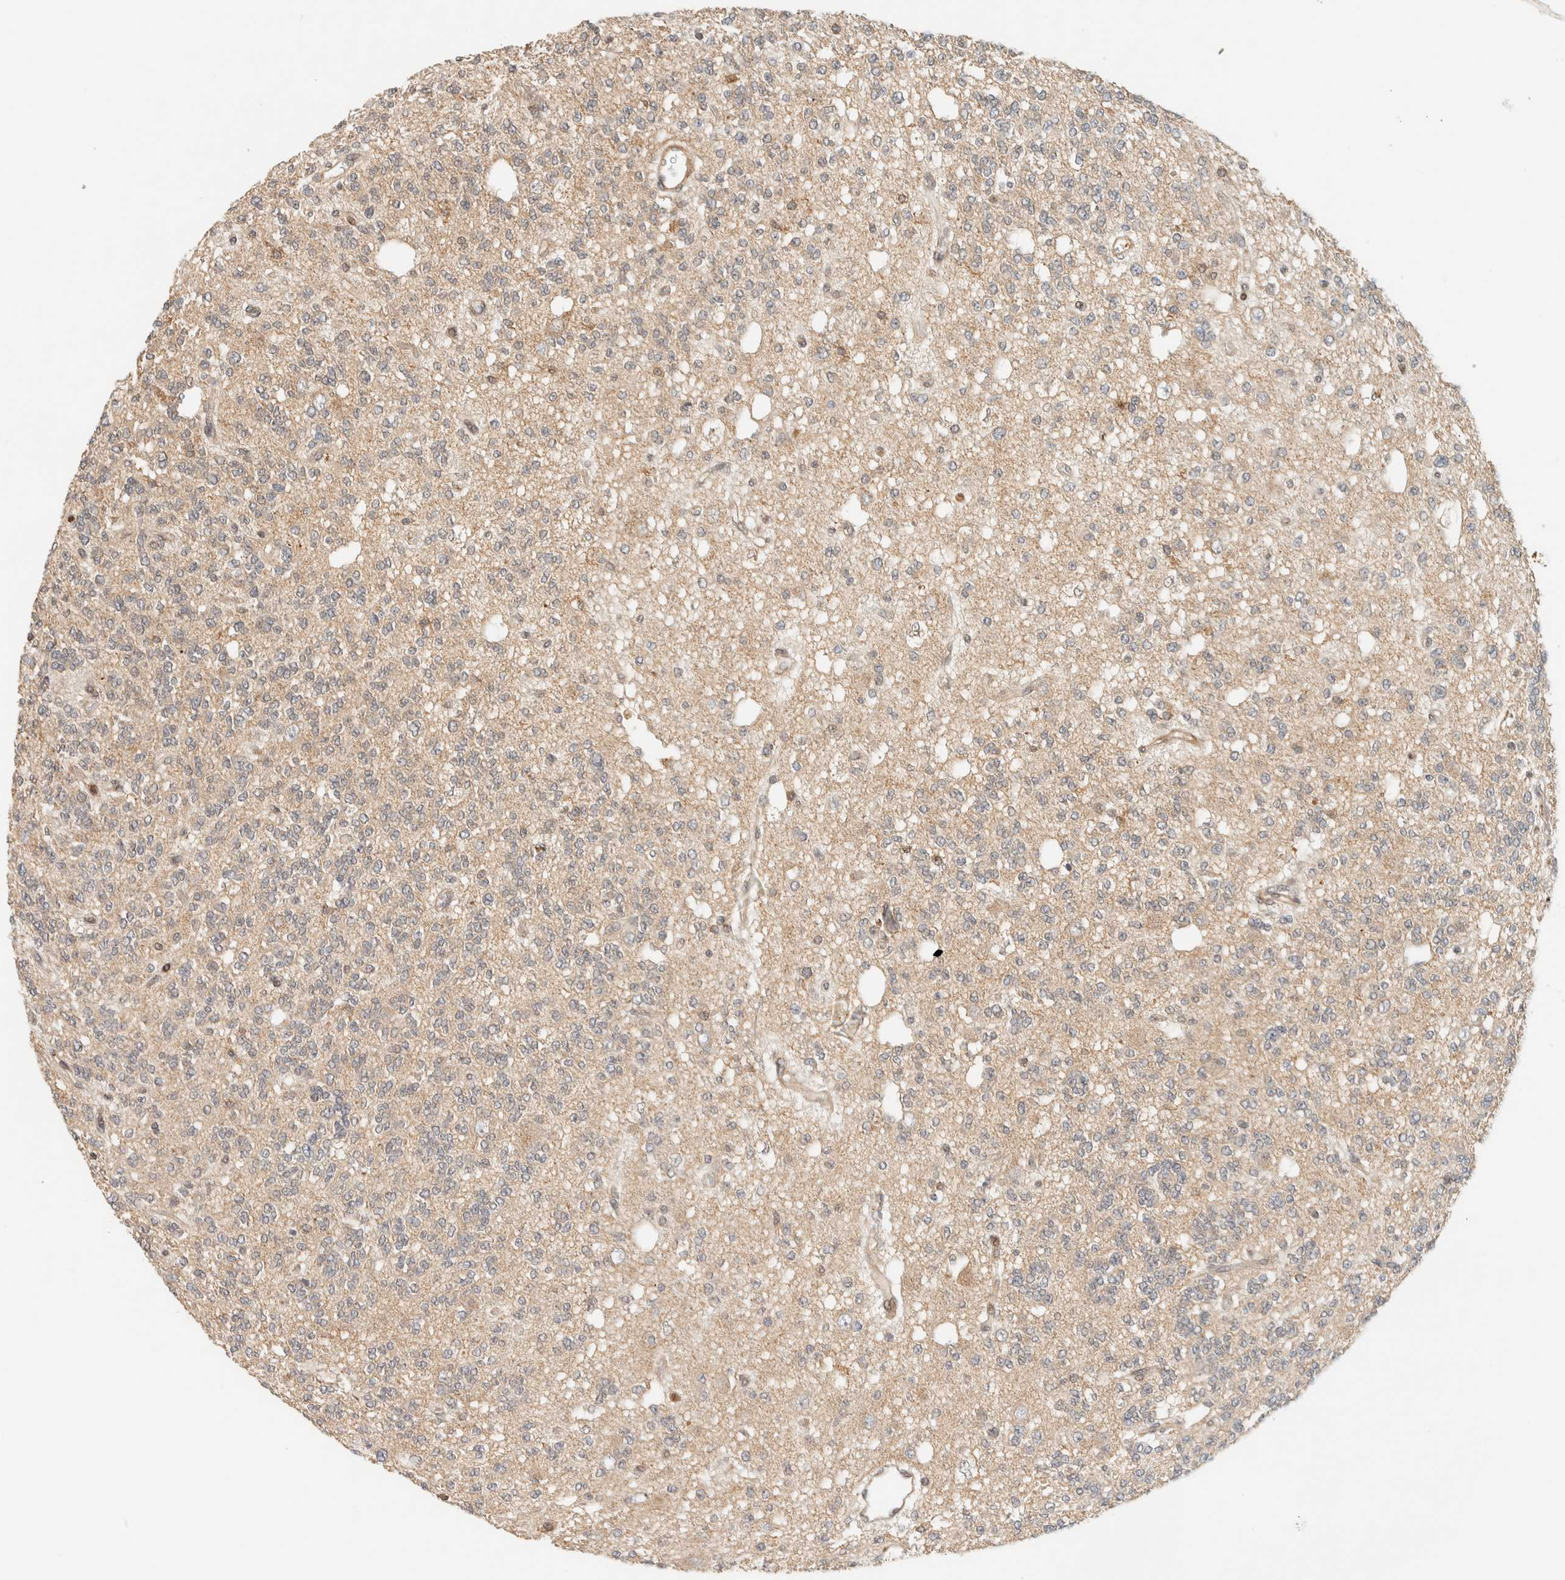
{"staining": {"intensity": "negative", "quantity": "none", "location": "none"}, "tissue": "glioma", "cell_type": "Tumor cells", "image_type": "cancer", "snomed": [{"axis": "morphology", "description": "Glioma, malignant, Low grade"}, {"axis": "topography", "description": "Brain"}], "caption": "Histopathology image shows no significant protein staining in tumor cells of glioma. (DAB immunohistochemistry (IHC) with hematoxylin counter stain).", "gene": "ARFGEF1", "patient": {"sex": "male", "age": 38}}